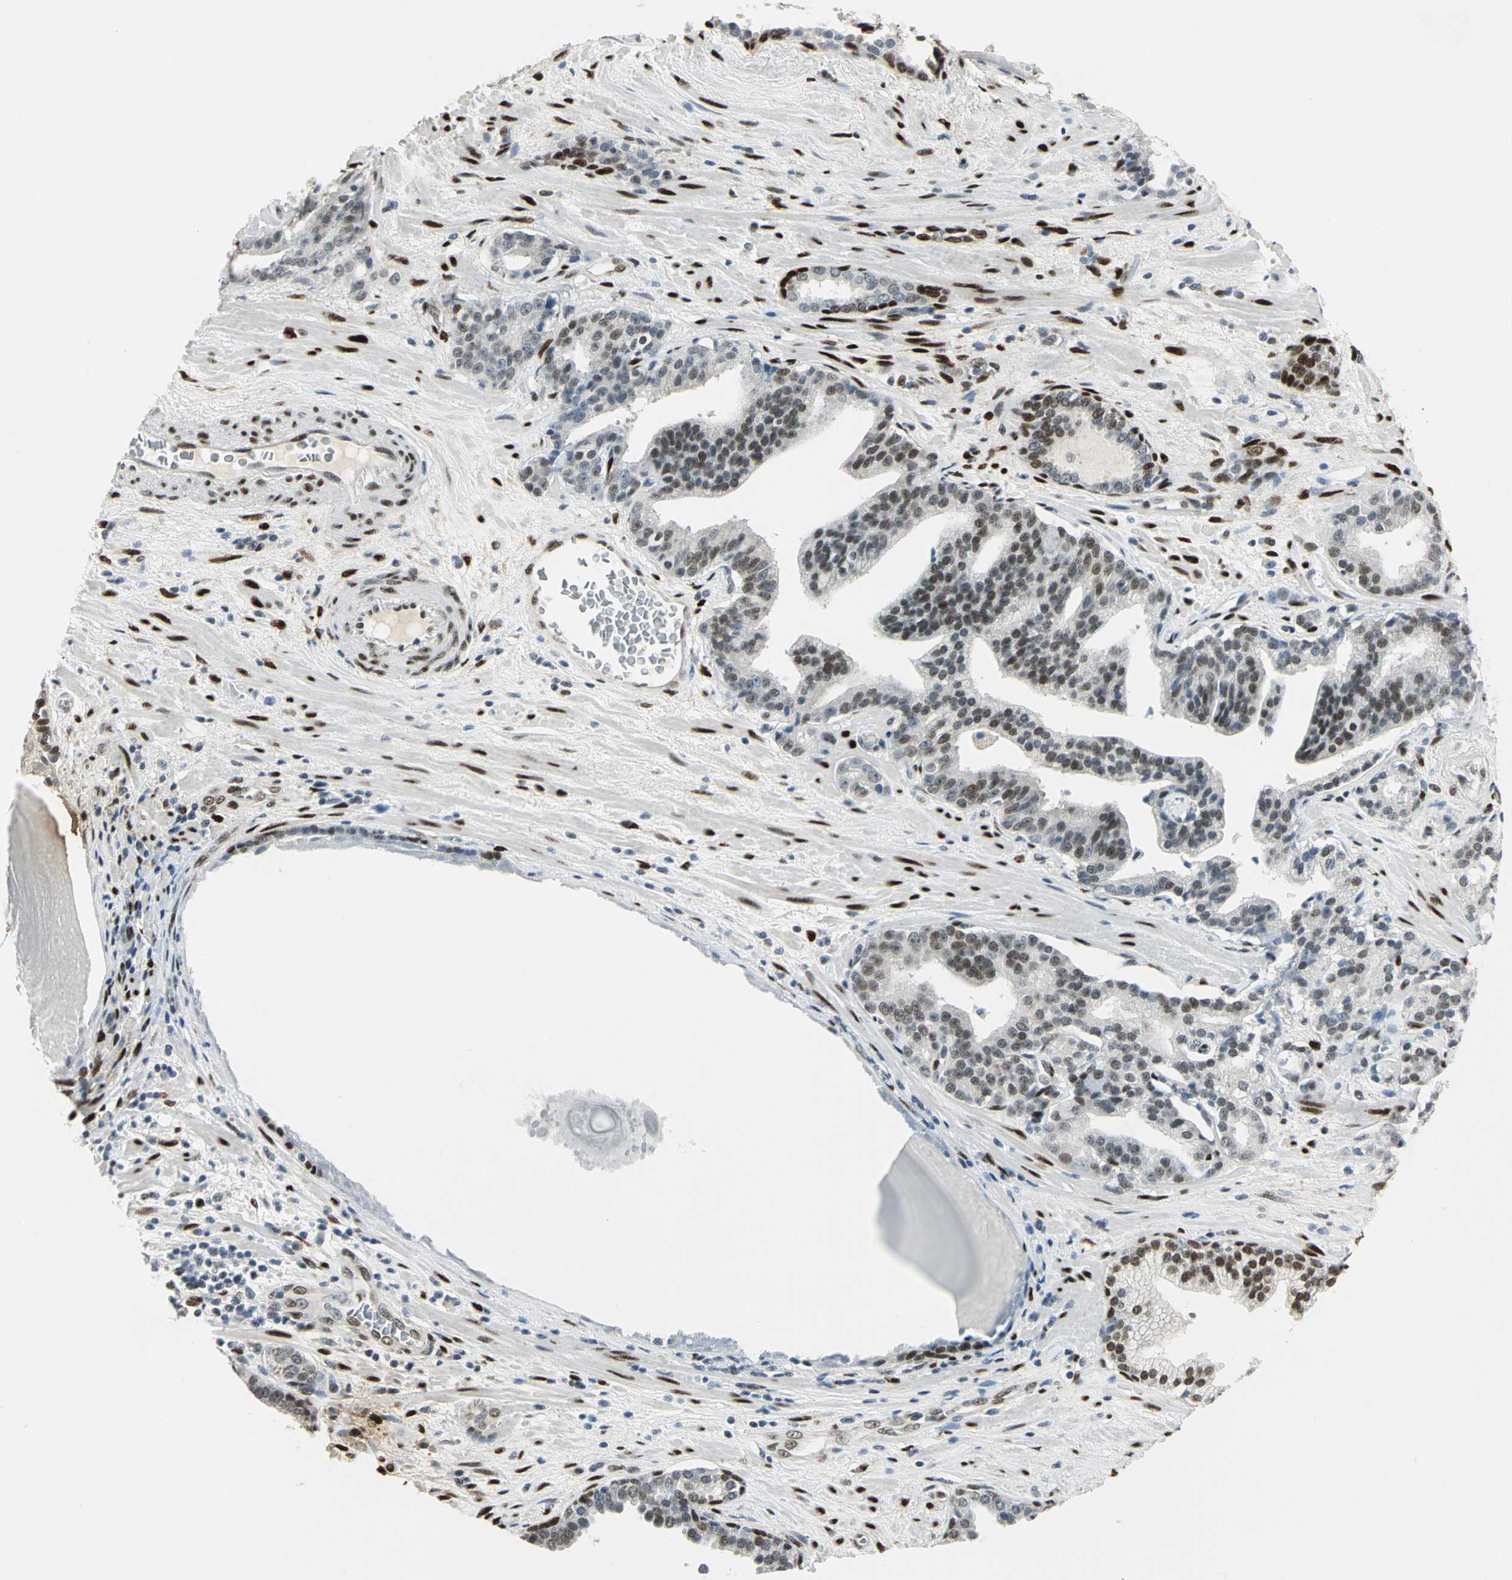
{"staining": {"intensity": "weak", "quantity": ">75%", "location": "nuclear"}, "tissue": "prostate cancer", "cell_type": "Tumor cells", "image_type": "cancer", "snomed": [{"axis": "morphology", "description": "Adenocarcinoma, Low grade"}, {"axis": "topography", "description": "Prostate"}], "caption": "Immunohistochemistry staining of low-grade adenocarcinoma (prostate), which exhibits low levels of weak nuclear positivity in about >75% of tumor cells indicating weak nuclear protein positivity. The staining was performed using DAB (3,3'-diaminobenzidine) (brown) for protein detection and nuclei were counterstained in hematoxylin (blue).", "gene": "MEIS2", "patient": {"sex": "male", "age": 63}}